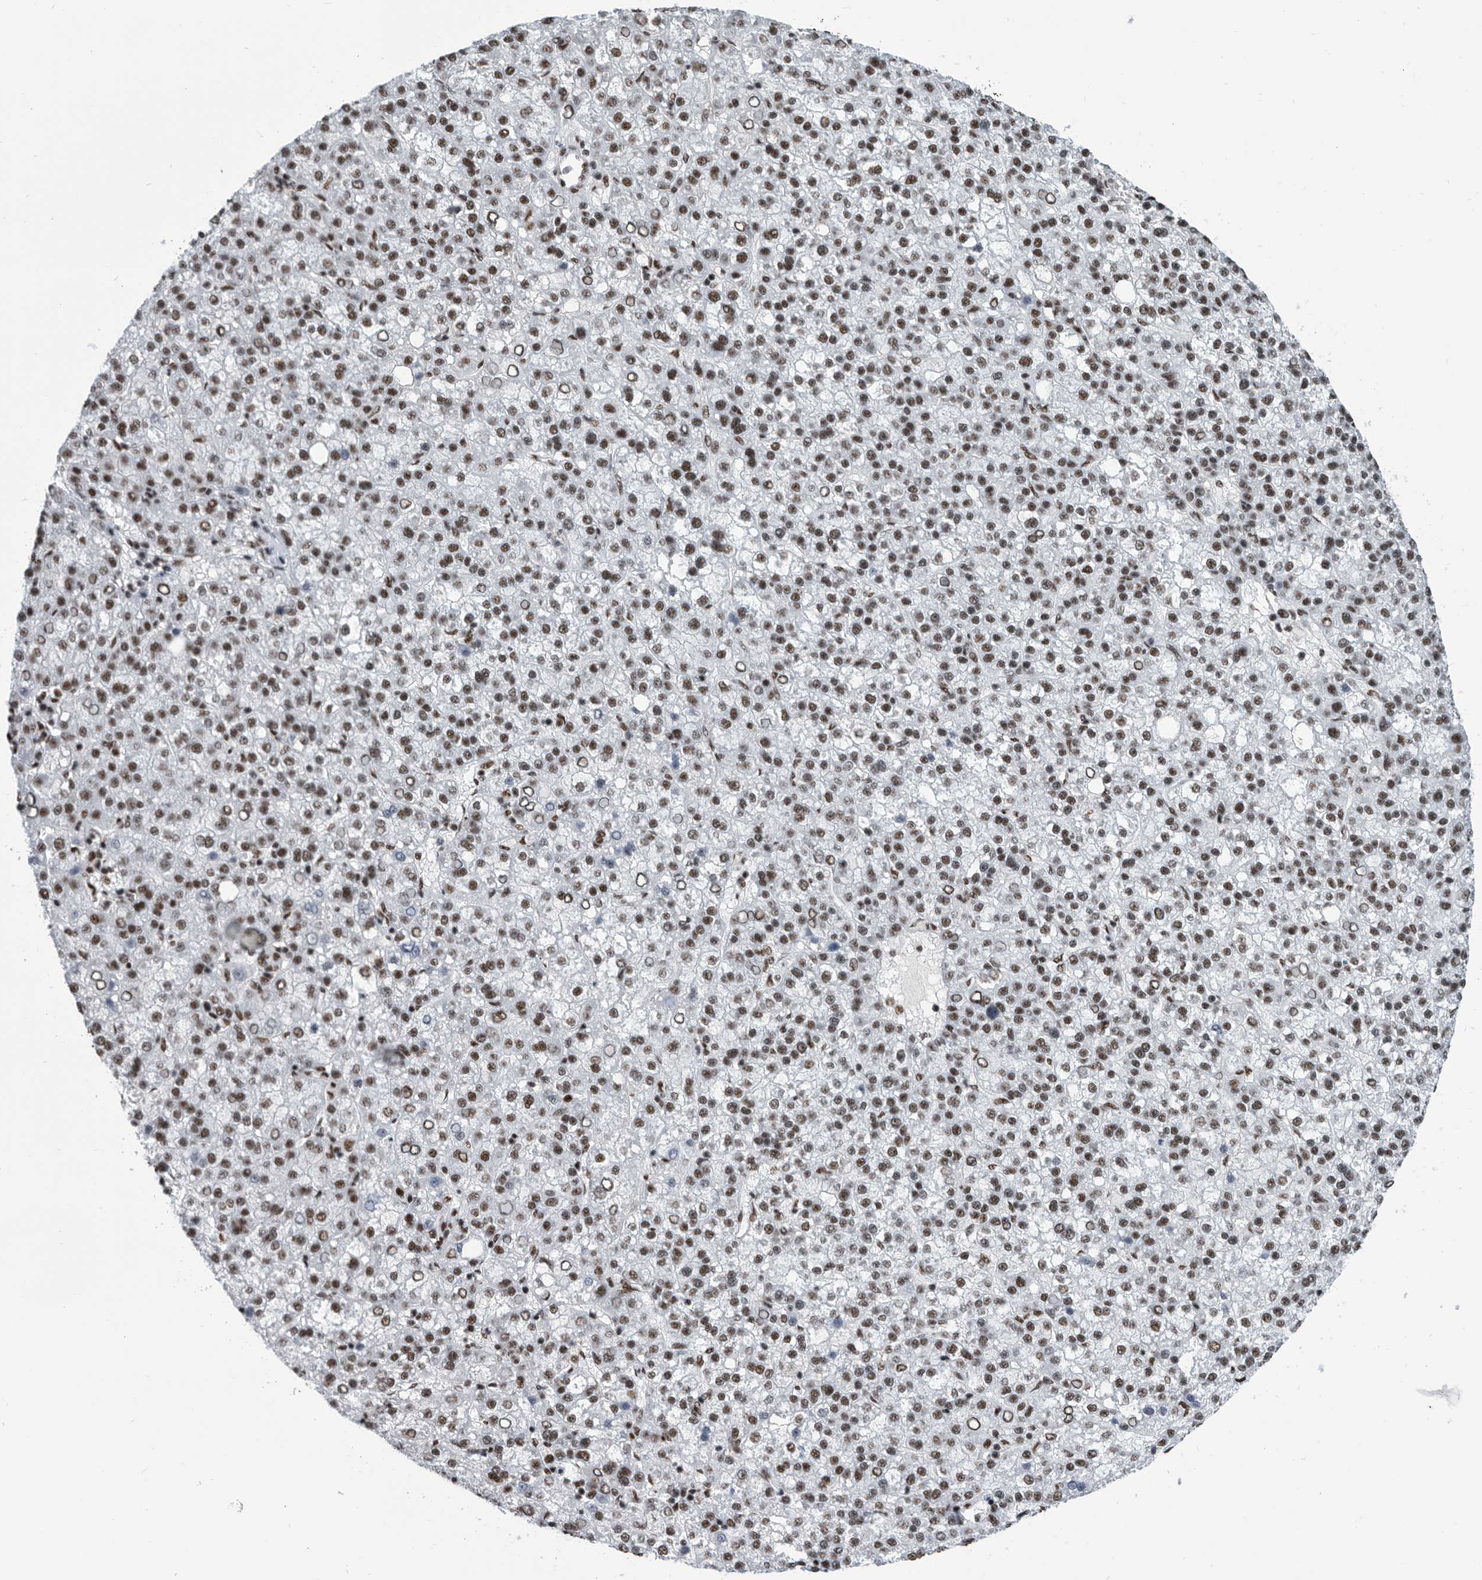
{"staining": {"intensity": "moderate", "quantity": ">75%", "location": "nuclear"}, "tissue": "liver cancer", "cell_type": "Tumor cells", "image_type": "cancer", "snomed": [{"axis": "morphology", "description": "Carcinoma, Hepatocellular, NOS"}, {"axis": "topography", "description": "Liver"}], "caption": "A photomicrograph of human hepatocellular carcinoma (liver) stained for a protein displays moderate nuclear brown staining in tumor cells. The staining is performed using DAB brown chromogen to label protein expression. The nuclei are counter-stained blue using hematoxylin.", "gene": "SF3A1", "patient": {"sex": "female", "age": 58}}